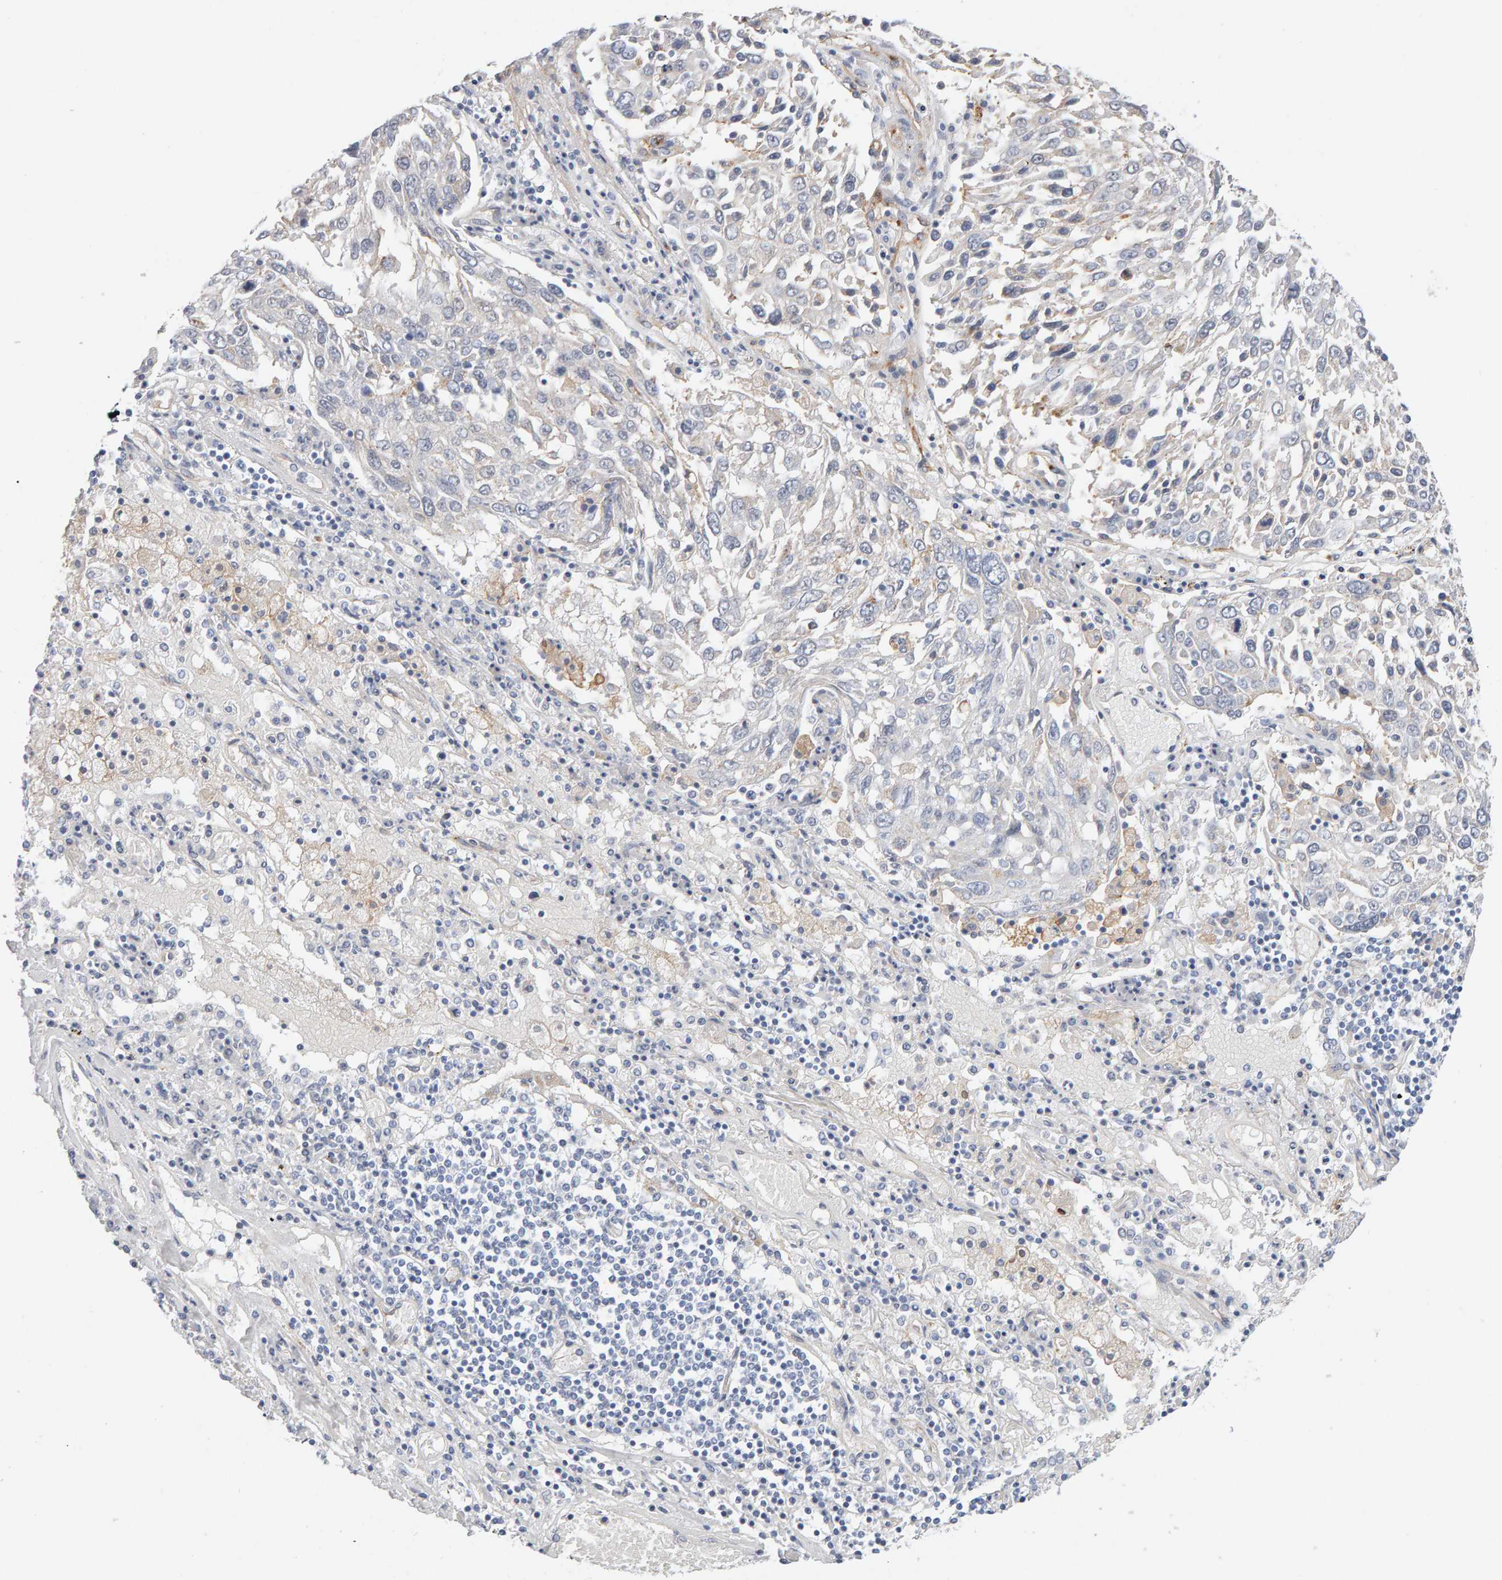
{"staining": {"intensity": "negative", "quantity": "none", "location": "none"}, "tissue": "lung cancer", "cell_type": "Tumor cells", "image_type": "cancer", "snomed": [{"axis": "morphology", "description": "Squamous cell carcinoma, NOS"}, {"axis": "topography", "description": "Lung"}], "caption": "Tumor cells show no significant protein positivity in squamous cell carcinoma (lung). (DAB immunohistochemistry (IHC) visualized using brightfield microscopy, high magnification).", "gene": "METRNL", "patient": {"sex": "male", "age": 65}}